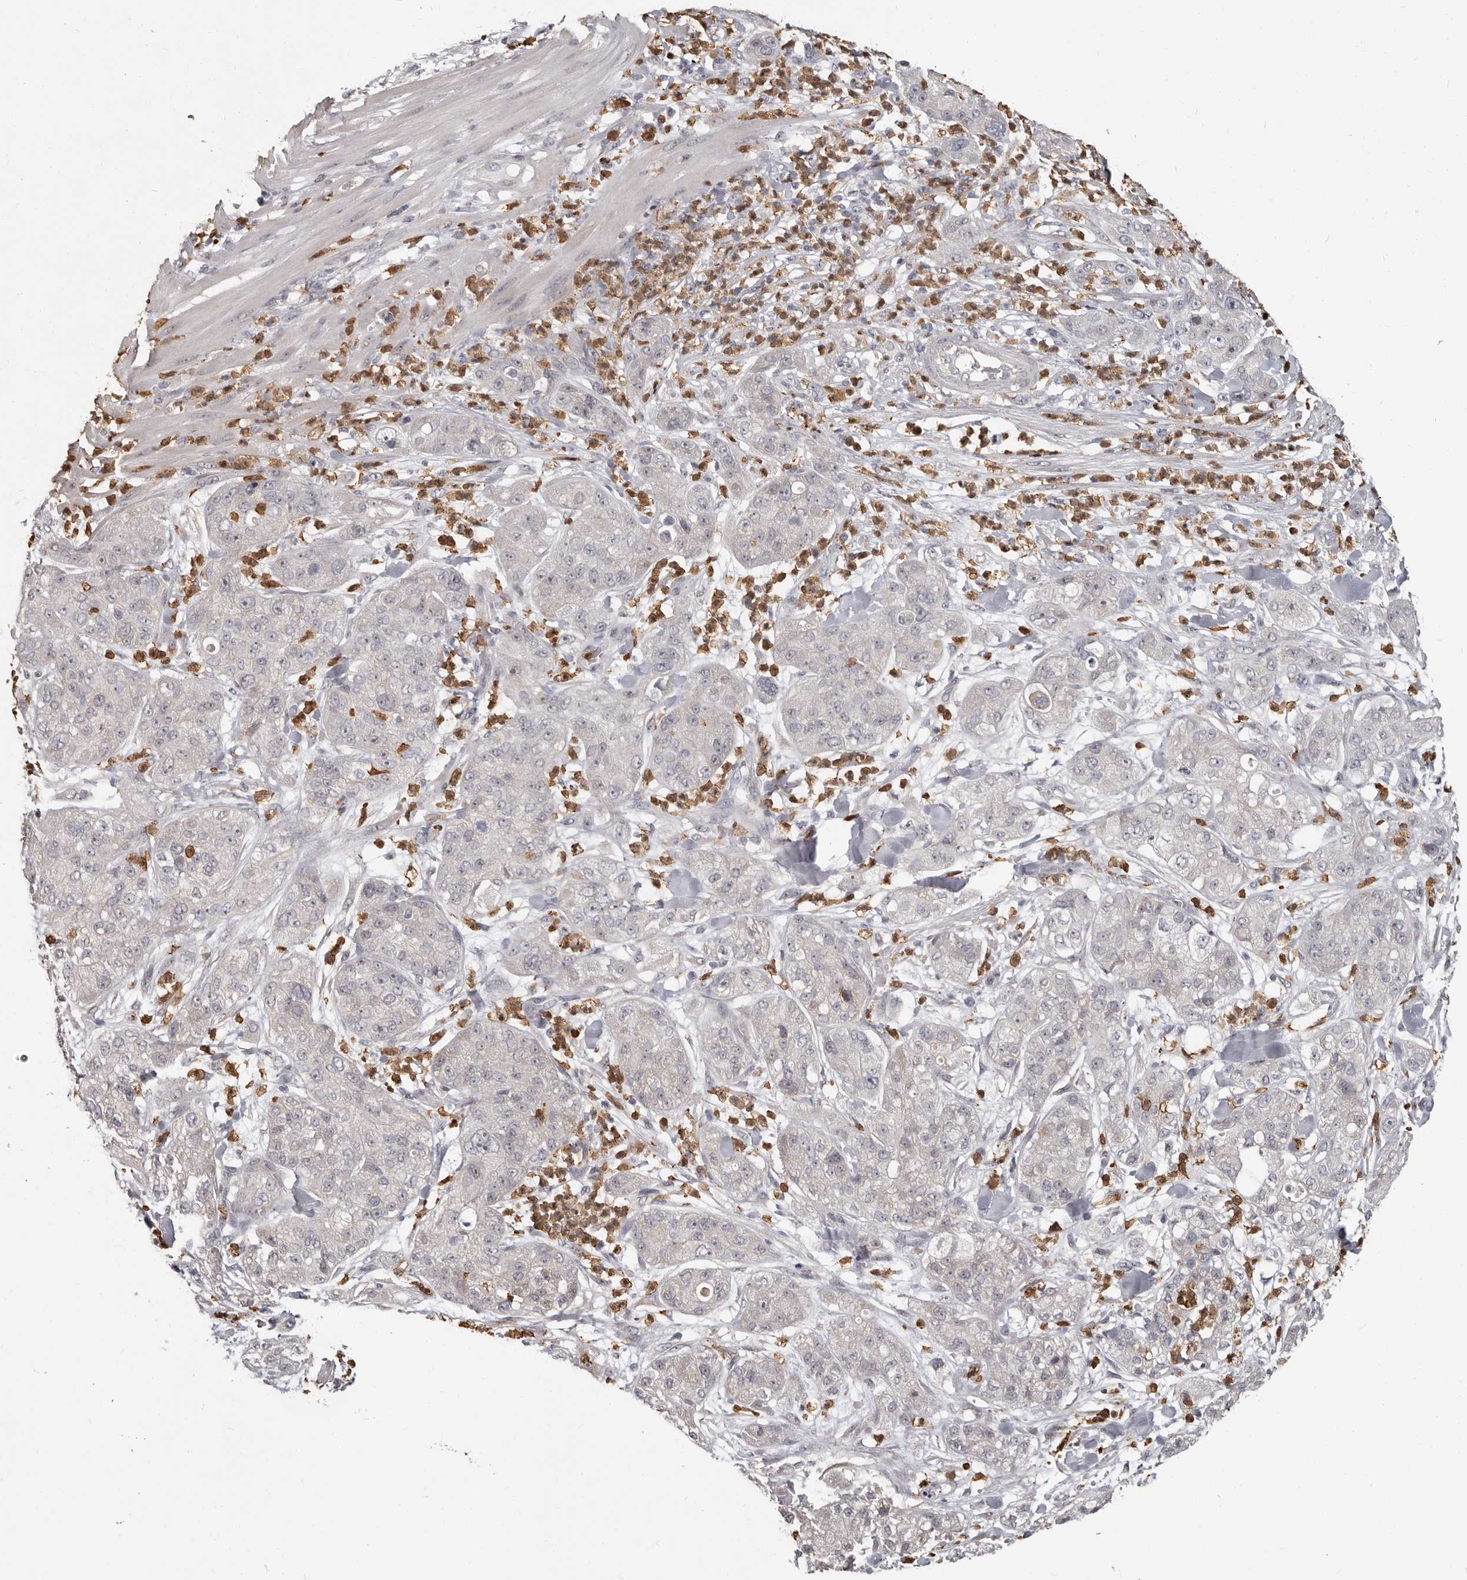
{"staining": {"intensity": "negative", "quantity": "none", "location": "none"}, "tissue": "pancreatic cancer", "cell_type": "Tumor cells", "image_type": "cancer", "snomed": [{"axis": "morphology", "description": "Adenocarcinoma, NOS"}, {"axis": "topography", "description": "Pancreas"}], "caption": "Protein analysis of adenocarcinoma (pancreatic) demonstrates no significant expression in tumor cells.", "gene": "GPR157", "patient": {"sex": "female", "age": 78}}